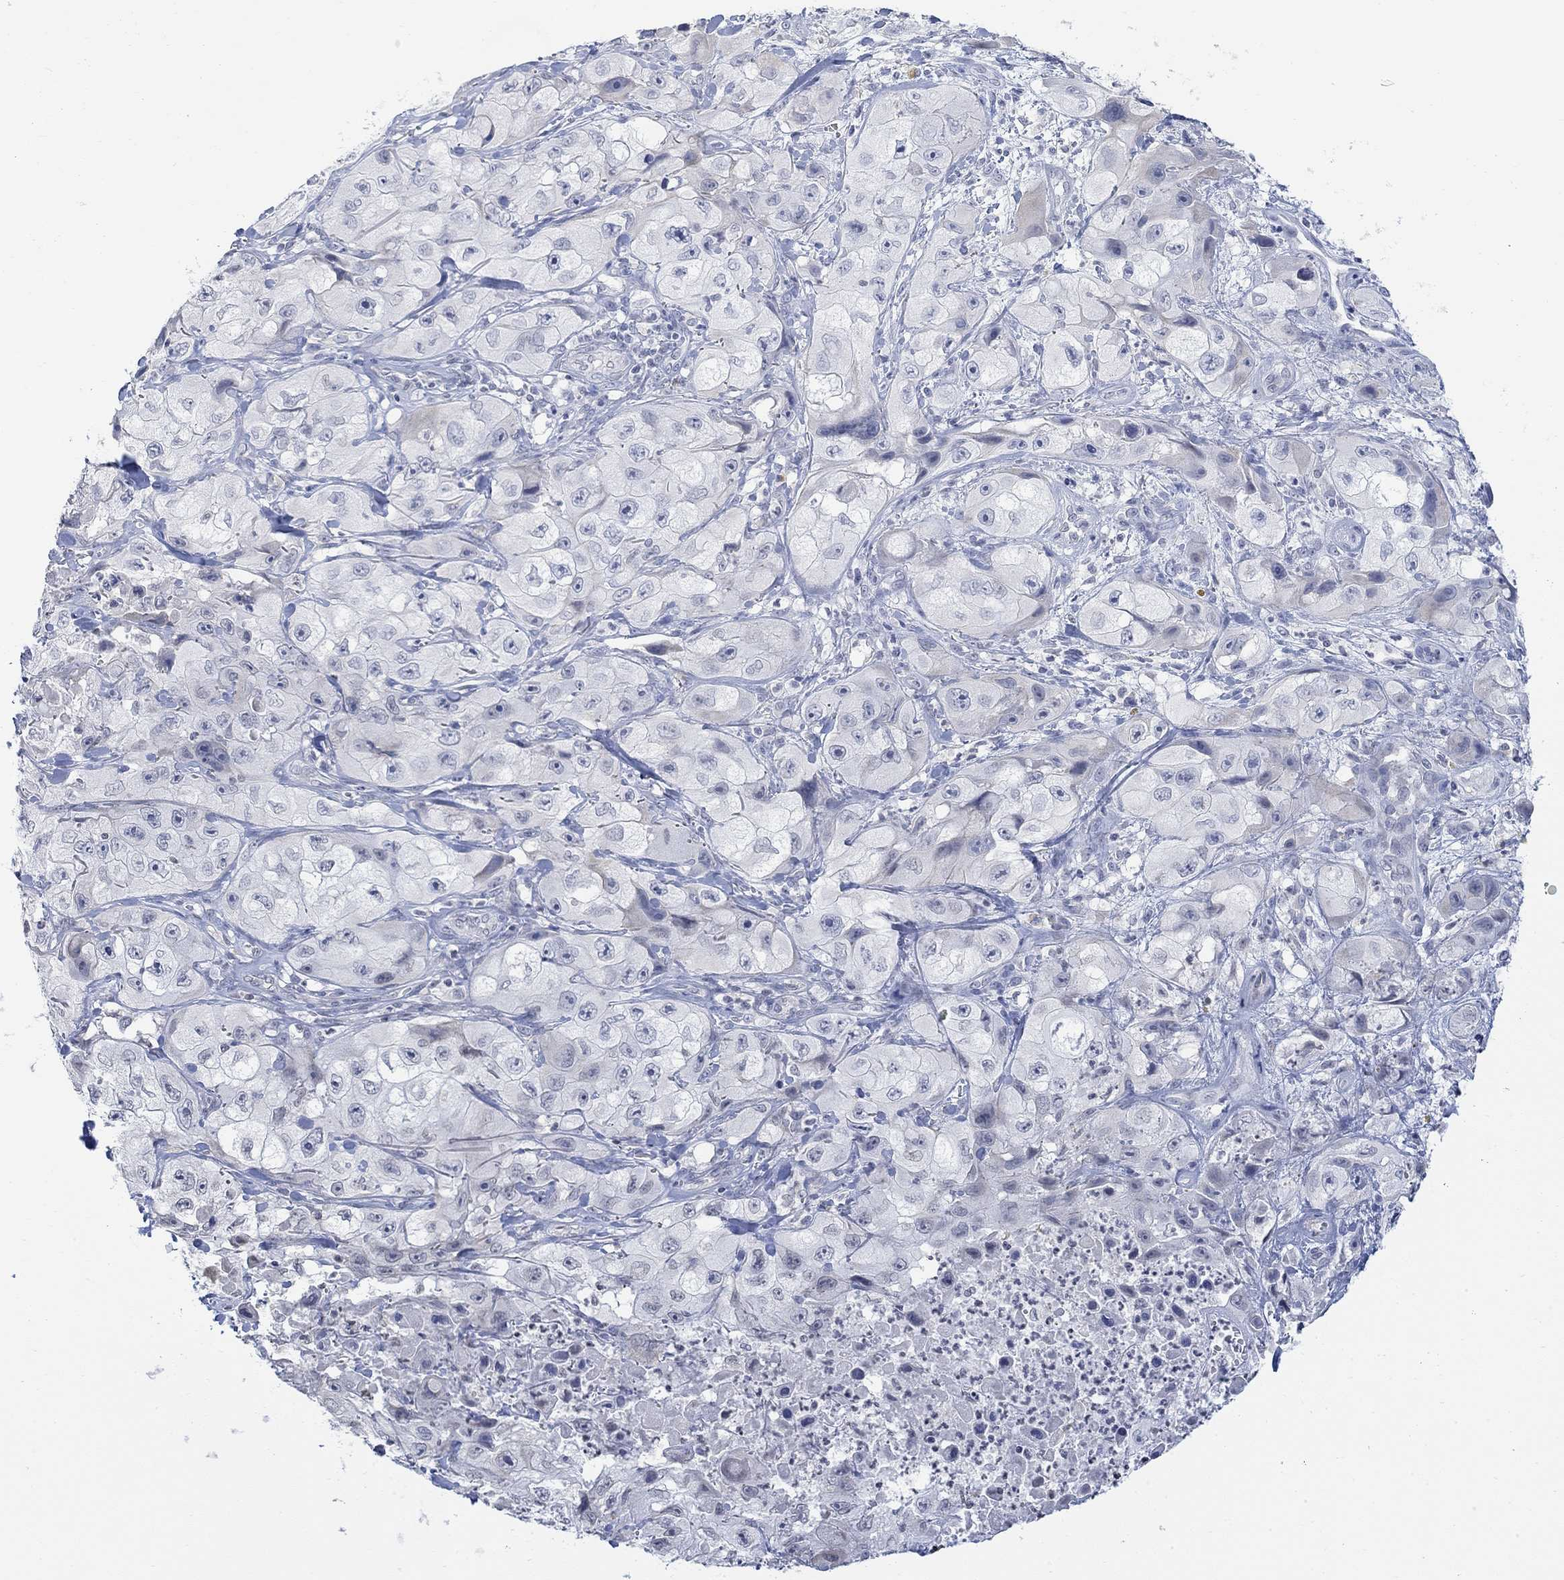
{"staining": {"intensity": "negative", "quantity": "none", "location": "none"}, "tissue": "skin cancer", "cell_type": "Tumor cells", "image_type": "cancer", "snomed": [{"axis": "morphology", "description": "Squamous cell carcinoma, NOS"}, {"axis": "topography", "description": "Skin"}, {"axis": "topography", "description": "Subcutis"}], "caption": "Squamous cell carcinoma (skin) was stained to show a protein in brown. There is no significant expression in tumor cells.", "gene": "TMEM255A", "patient": {"sex": "male", "age": 73}}